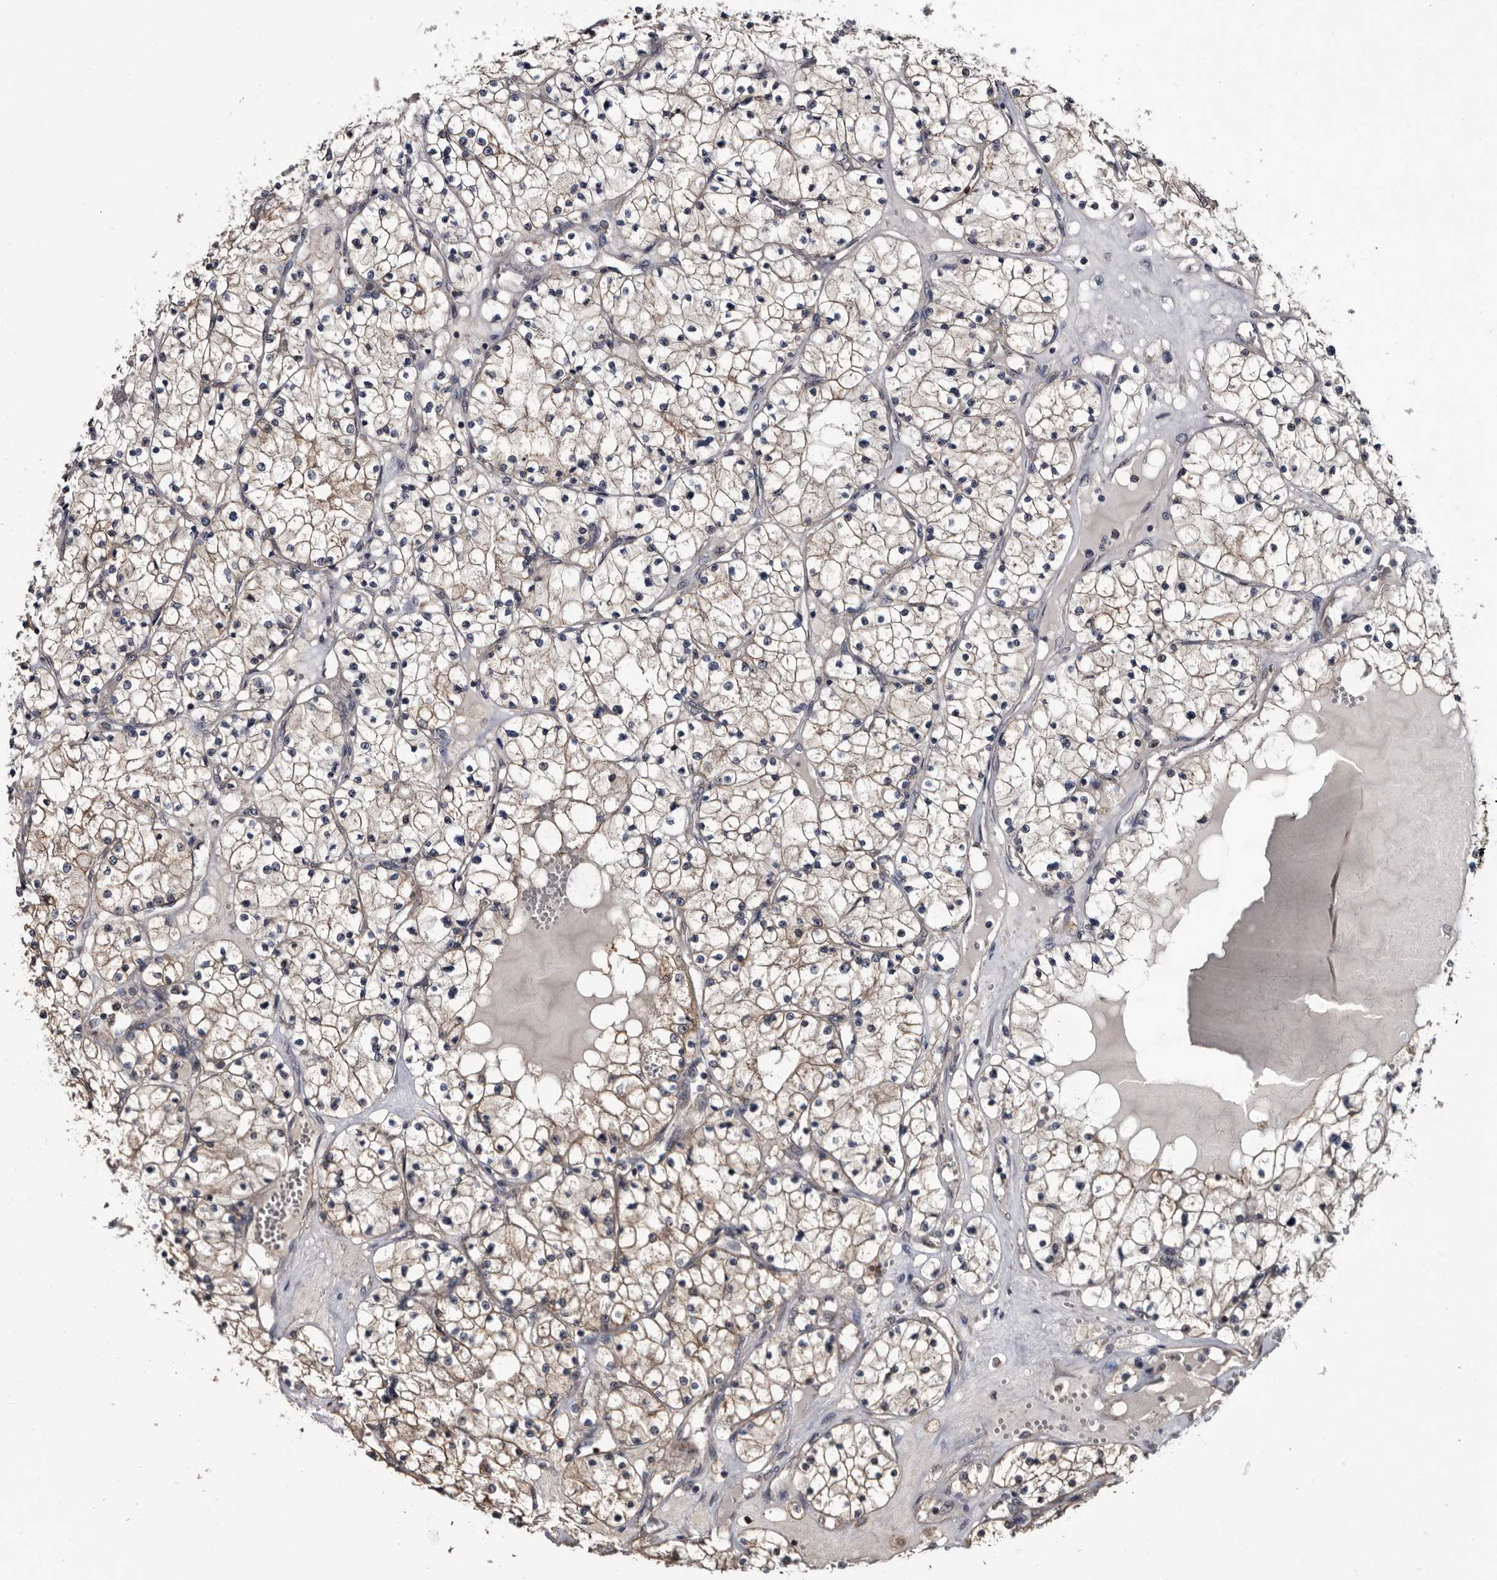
{"staining": {"intensity": "weak", "quantity": ">75%", "location": "cytoplasmic/membranous"}, "tissue": "renal cancer", "cell_type": "Tumor cells", "image_type": "cancer", "snomed": [{"axis": "morphology", "description": "Normal tissue, NOS"}, {"axis": "morphology", "description": "Adenocarcinoma, NOS"}, {"axis": "topography", "description": "Kidney"}], "caption": "Immunohistochemical staining of renal cancer (adenocarcinoma) shows low levels of weak cytoplasmic/membranous protein expression in approximately >75% of tumor cells.", "gene": "TTI2", "patient": {"sex": "male", "age": 68}}